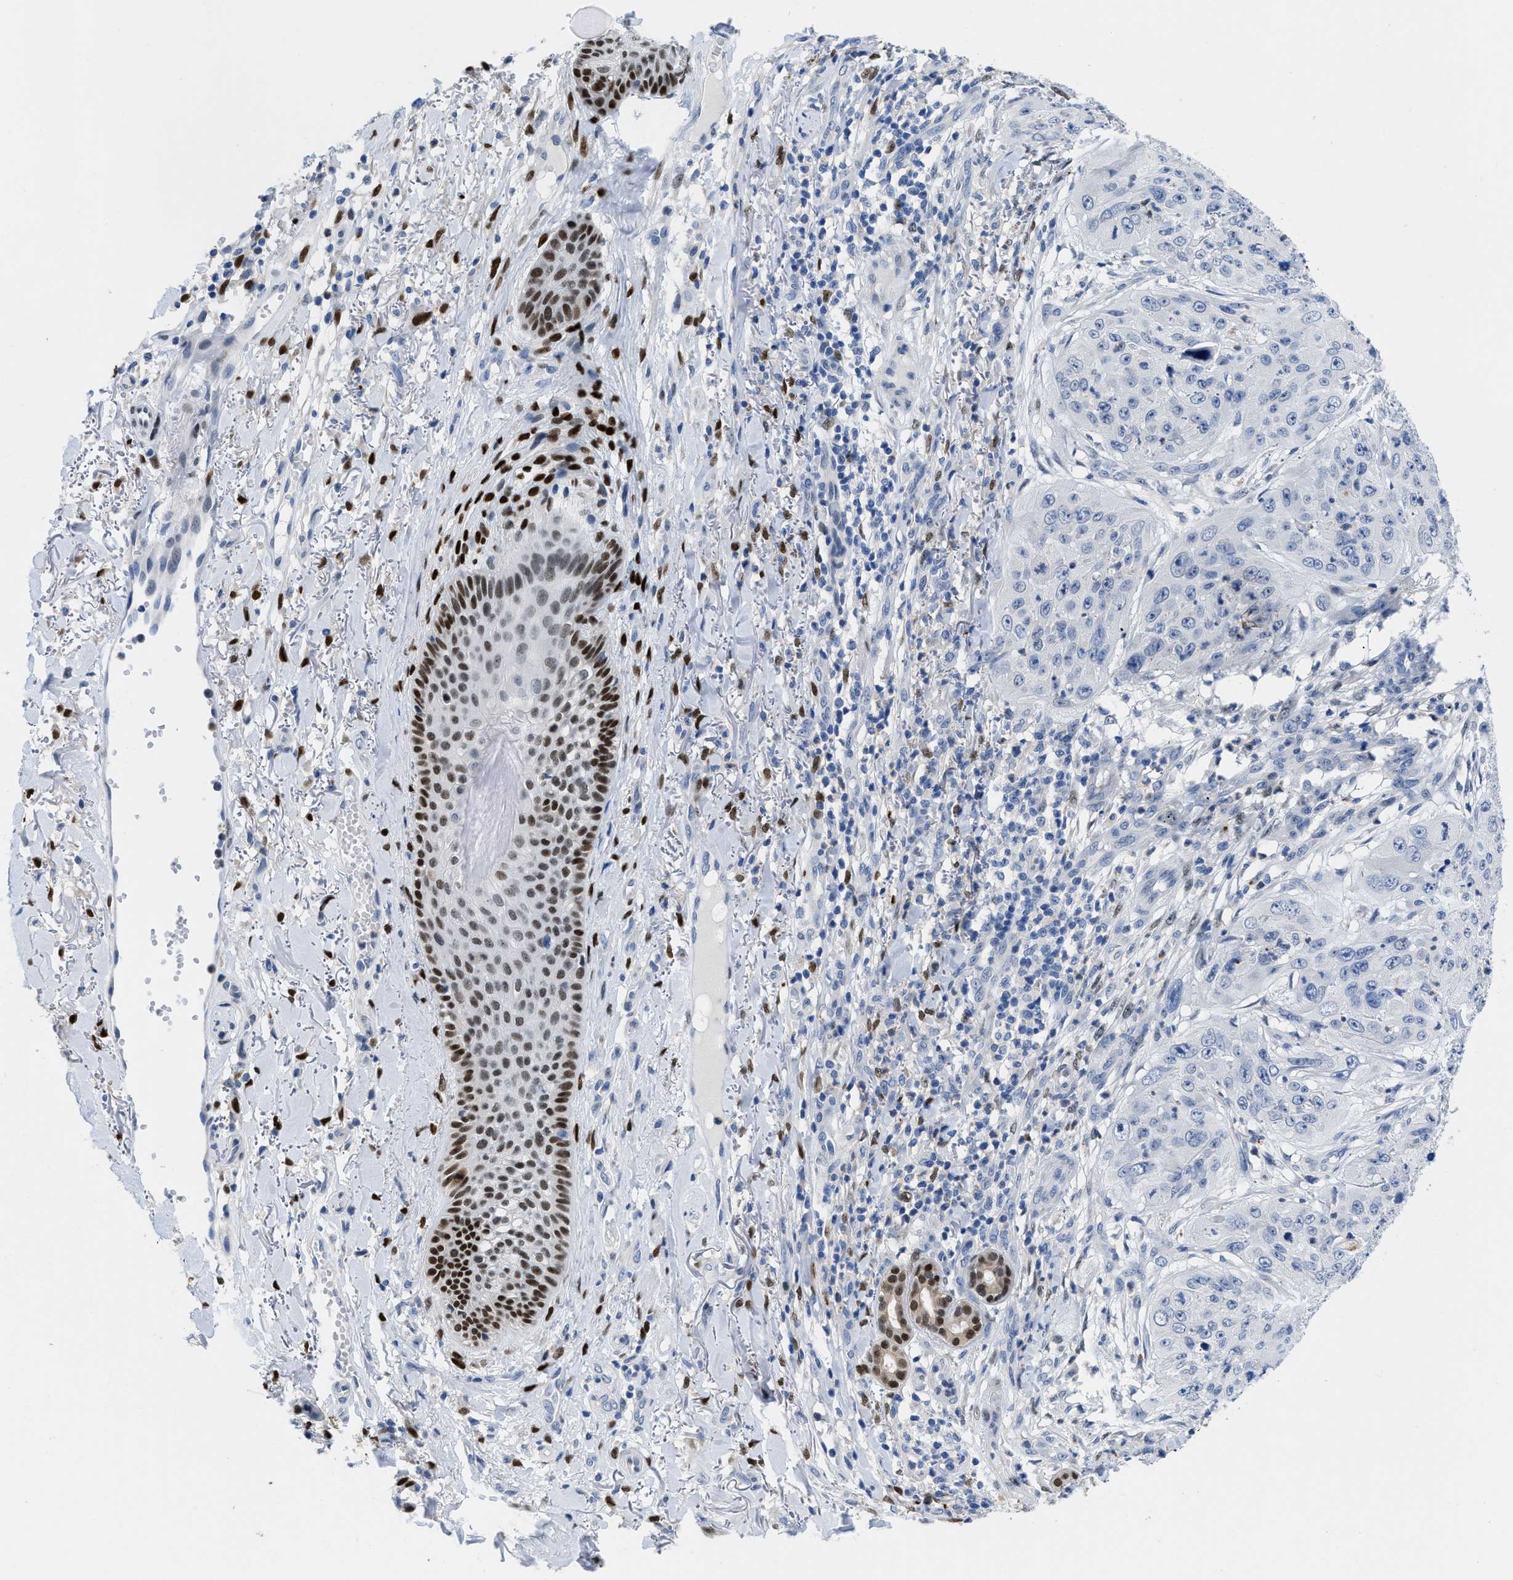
{"staining": {"intensity": "negative", "quantity": "none", "location": "none"}, "tissue": "skin cancer", "cell_type": "Tumor cells", "image_type": "cancer", "snomed": [{"axis": "morphology", "description": "Squamous cell carcinoma, NOS"}, {"axis": "topography", "description": "Skin"}], "caption": "High magnification brightfield microscopy of skin cancer stained with DAB (brown) and counterstained with hematoxylin (blue): tumor cells show no significant positivity.", "gene": "NFIX", "patient": {"sex": "female", "age": 80}}